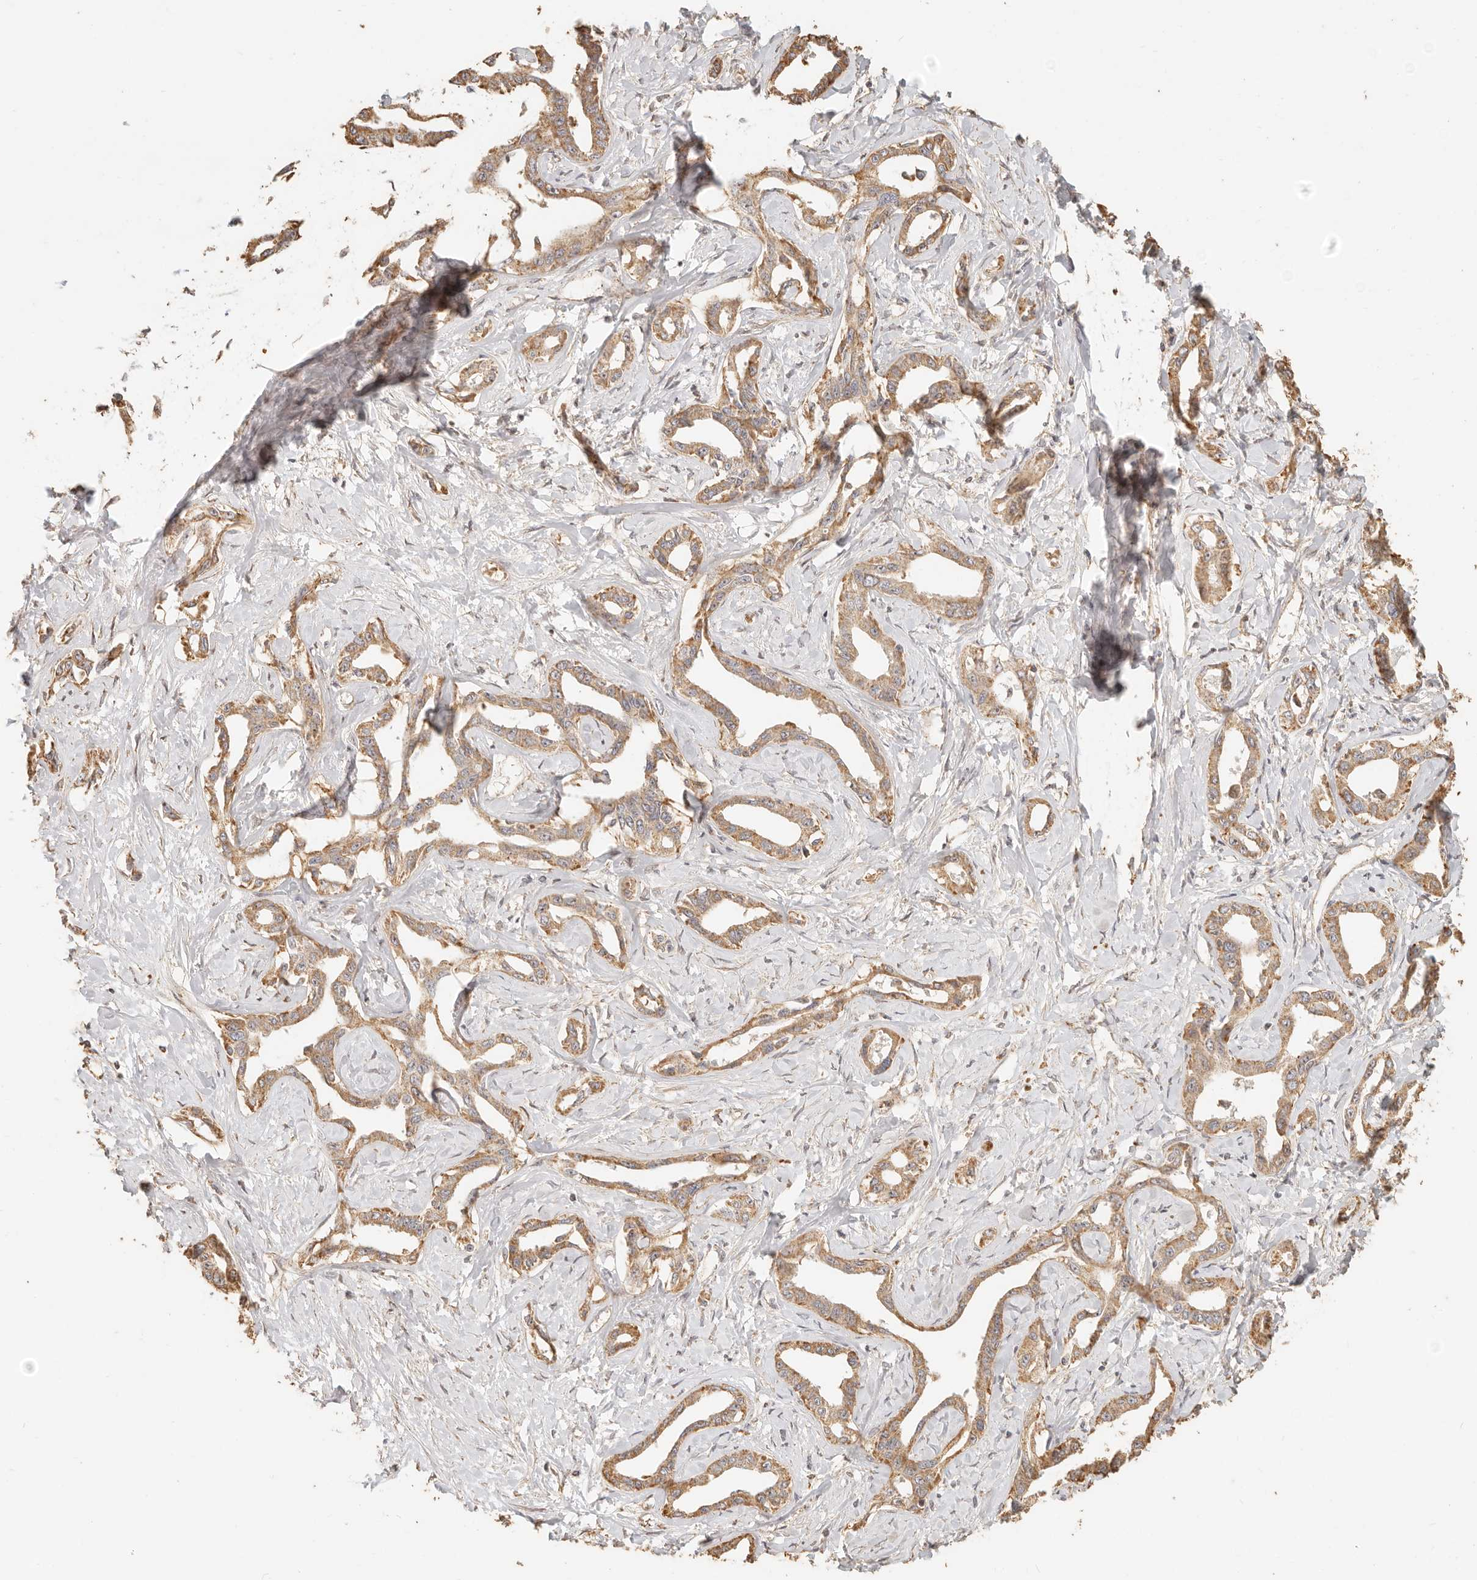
{"staining": {"intensity": "moderate", "quantity": ">75%", "location": "cytoplasmic/membranous"}, "tissue": "liver cancer", "cell_type": "Tumor cells", "image_type": "cancer", "snomed": [{"axis": "morphology", "description": "Cholangiocarcinoma"}, {"axis": "topography", "description": "Liver"}], "caption": "Immunohistochemistry (IHC) of liver cancer (cholangiocarcinoma) demonstrates medium levels of moderate cytoplasmic/membranous staining in about >75% of tumor cells.", "gene": "PTPN22", "patient": {"sex": "male", "age": 59}}